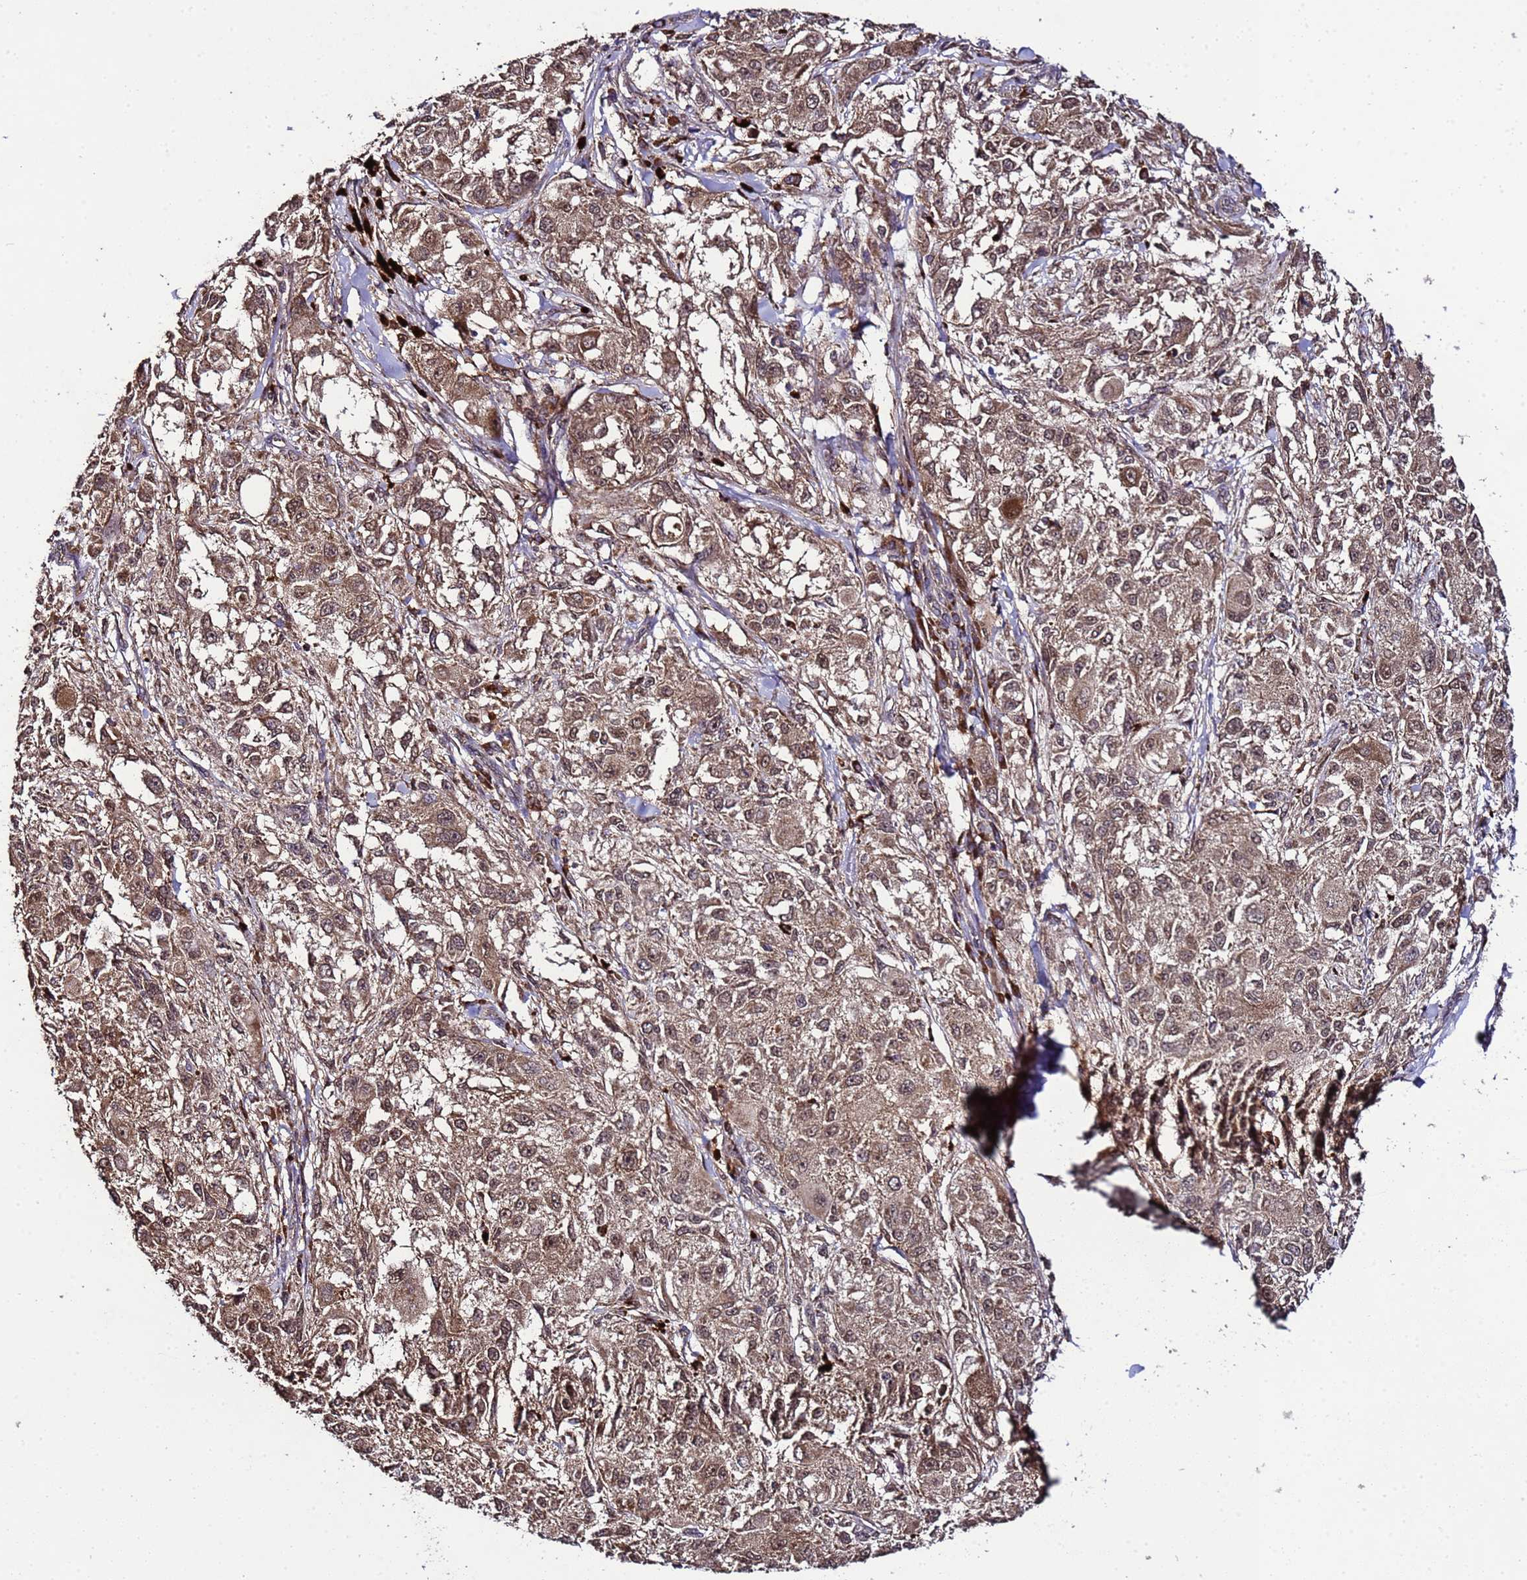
{"staining": {"intensity": "moderate", "quantity": ">75%", "location": "cytoplasmic/membranous"}, "tissue": "melanoma", "cell_type": "Tumor cells", "image_type": "cancer", "snomed": [{"axis": "morphology", "description": "Necrosis, NOS"}, {"axis": "morphology", "description": "Malignant melanoma, NOS"}, {"axis": "topography", "description": "Skin"}], "caption": "Immunohistochemical staining of human malignant melanoma displays medium levels of moderate cytoplasmic/membranous staining in about >75% of tumor cells. The protein is shown in brown color, while the nuclei are stained blue.", "gene": "HSPBAP1", "patient": {"sex": "female", "age": 87}}